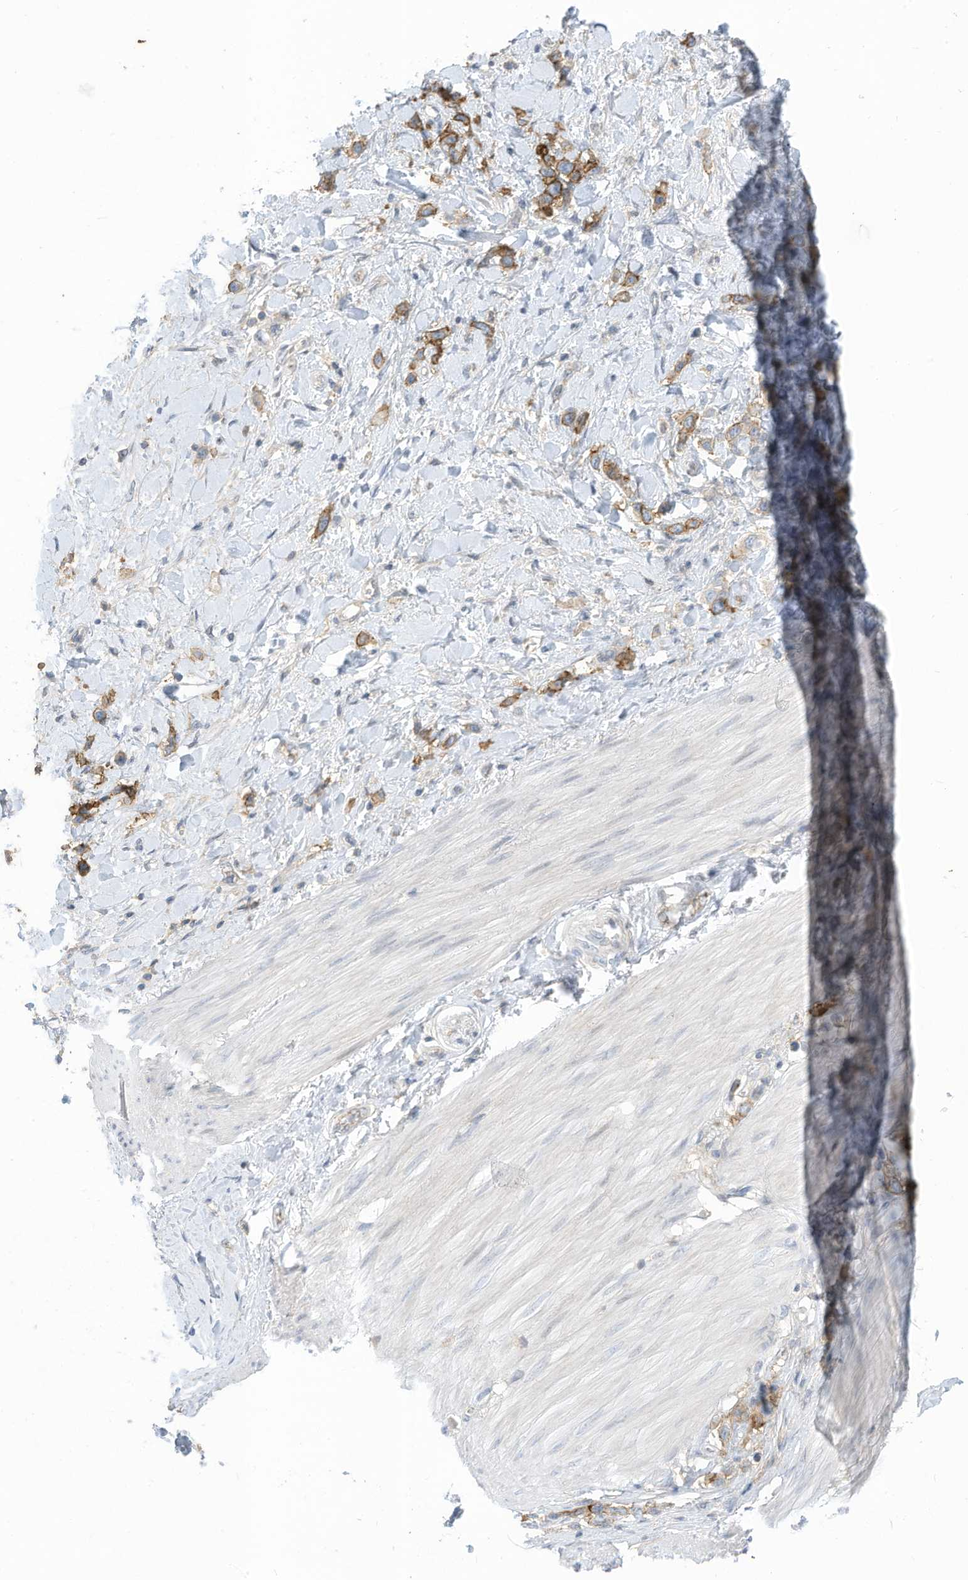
{"staining": {"intensity": "moderate", "quantity": "25%-75%", "location": "cytoplasmic/membranous"}, "tissue": "stomach cancer", "cell_type": "Tumor cells", "image_type": "cancer", "snomed": [{"axis": "morphology", "description": "Normal tissue, NOS"}, {"axis": "morphology", "description": "Adenocarcinoma, NOS"}, {"axis": "topography", "description": "Stomach, upper"}, {"axis": "topography", "description": "Stomach"}], "caption": "Adenocarcinoma (stomach) stained with DAB immunohistochemistry (IHC) exhibits medium levels of moderate cytoplasmic/membranous staining in approximately 25%-75% of tumor cells.", "gene": "SLC1A5", "patient": {"sex": "female", "age": 65}}